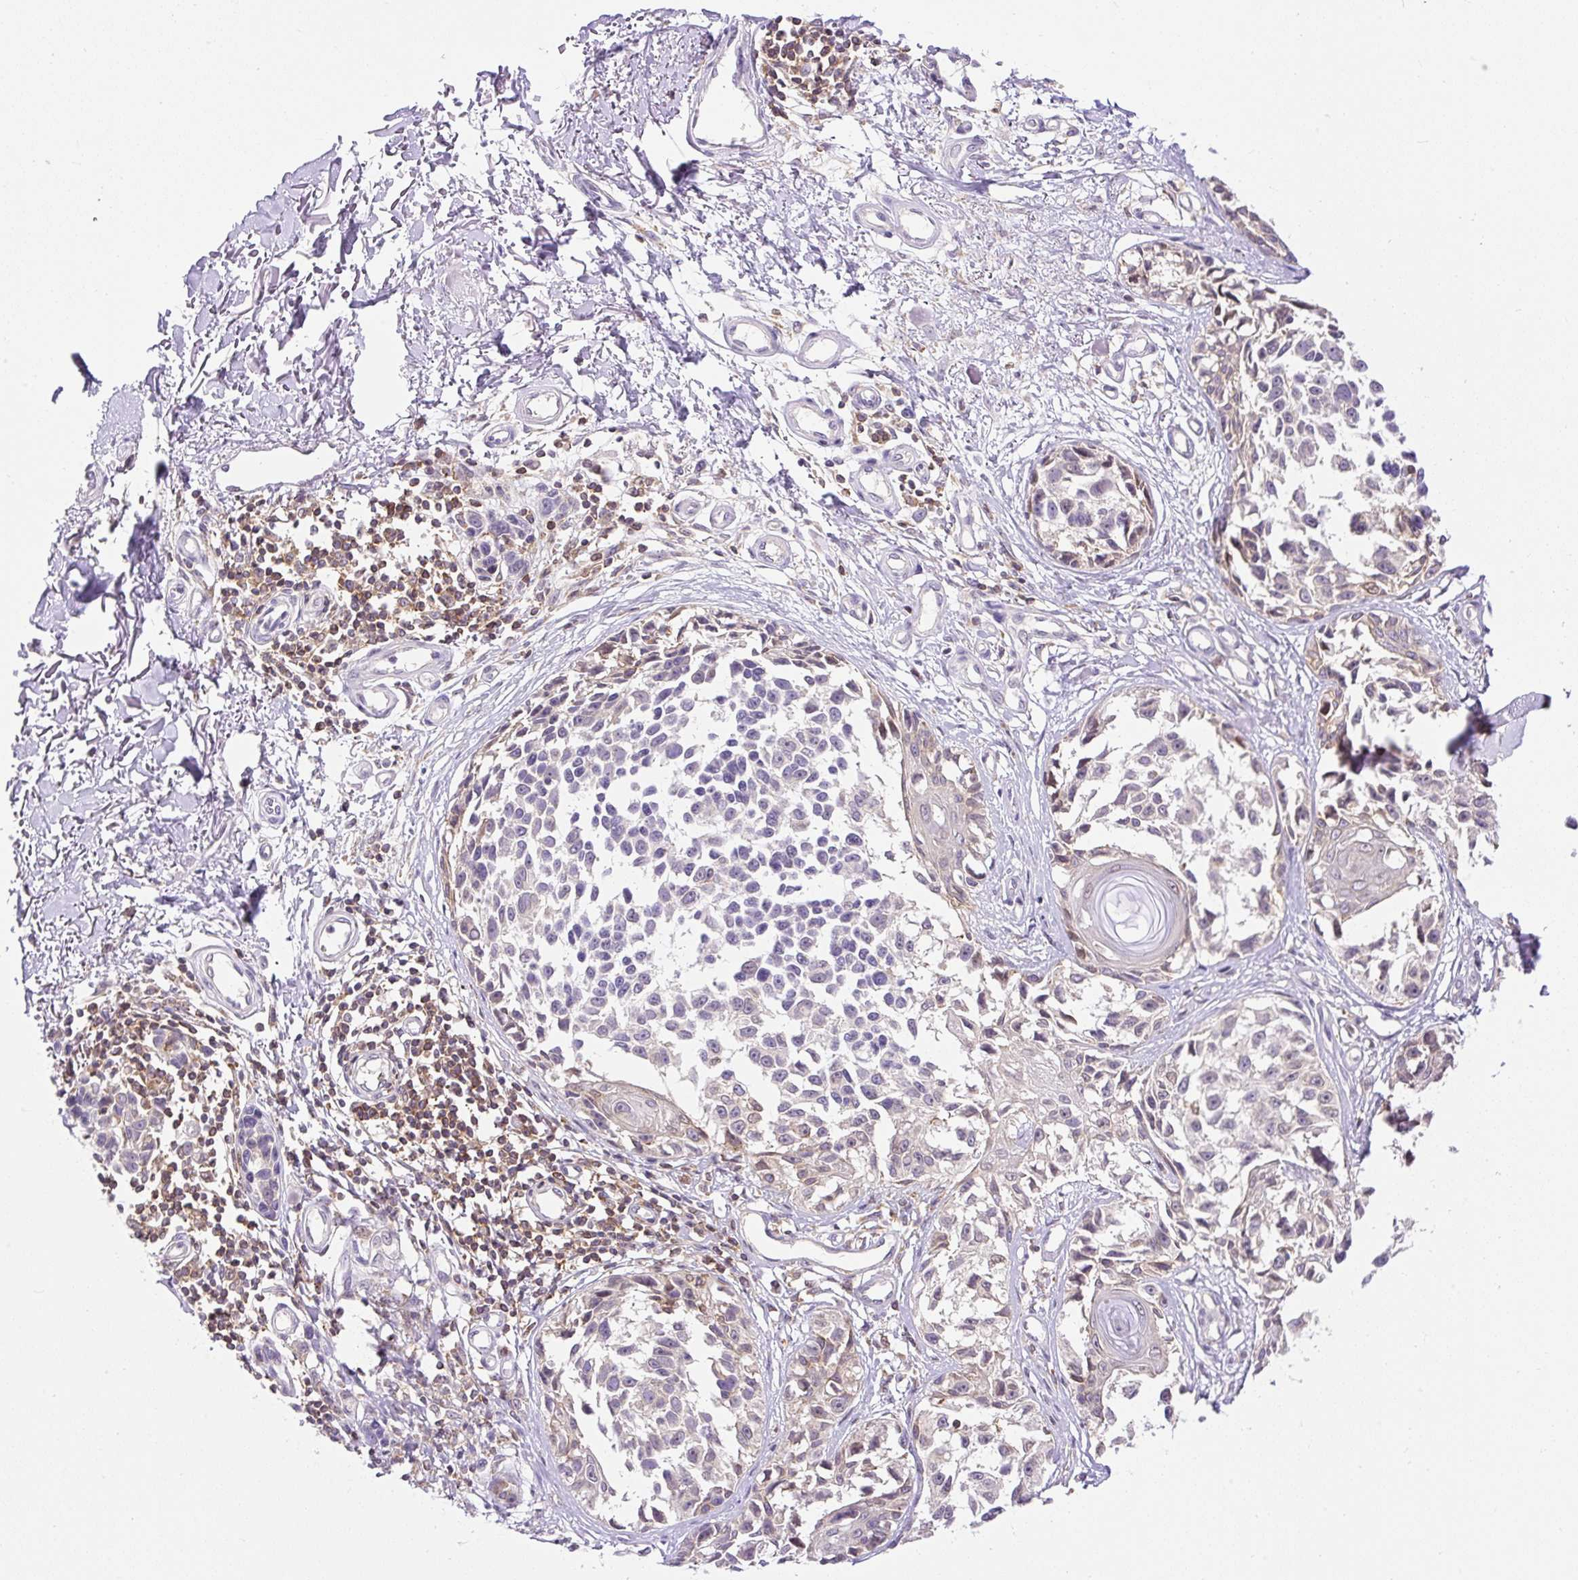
{"staining": {"intensity": "weak", "quantity": "<25%", "location": "cytoplasmic/membranous,nuclear"}, "tissue": "melanoma", "cell_type": "Tumor cells", "image_type": "cancer", "snomed": [{"axis": "morphology", "description": "Malignant melanoma, NOS"}, {"axis": "topography", "description": "Skin"}], "caption": "Immunohistochemistry (IHC) micrograph of human malignant melanoma stained for a protein (brown), which exhibits no expression in tumor cells. Nuclei are stained in blue.", "gene": "CARD11", "patient": {"sex": "male", "age": 73}}